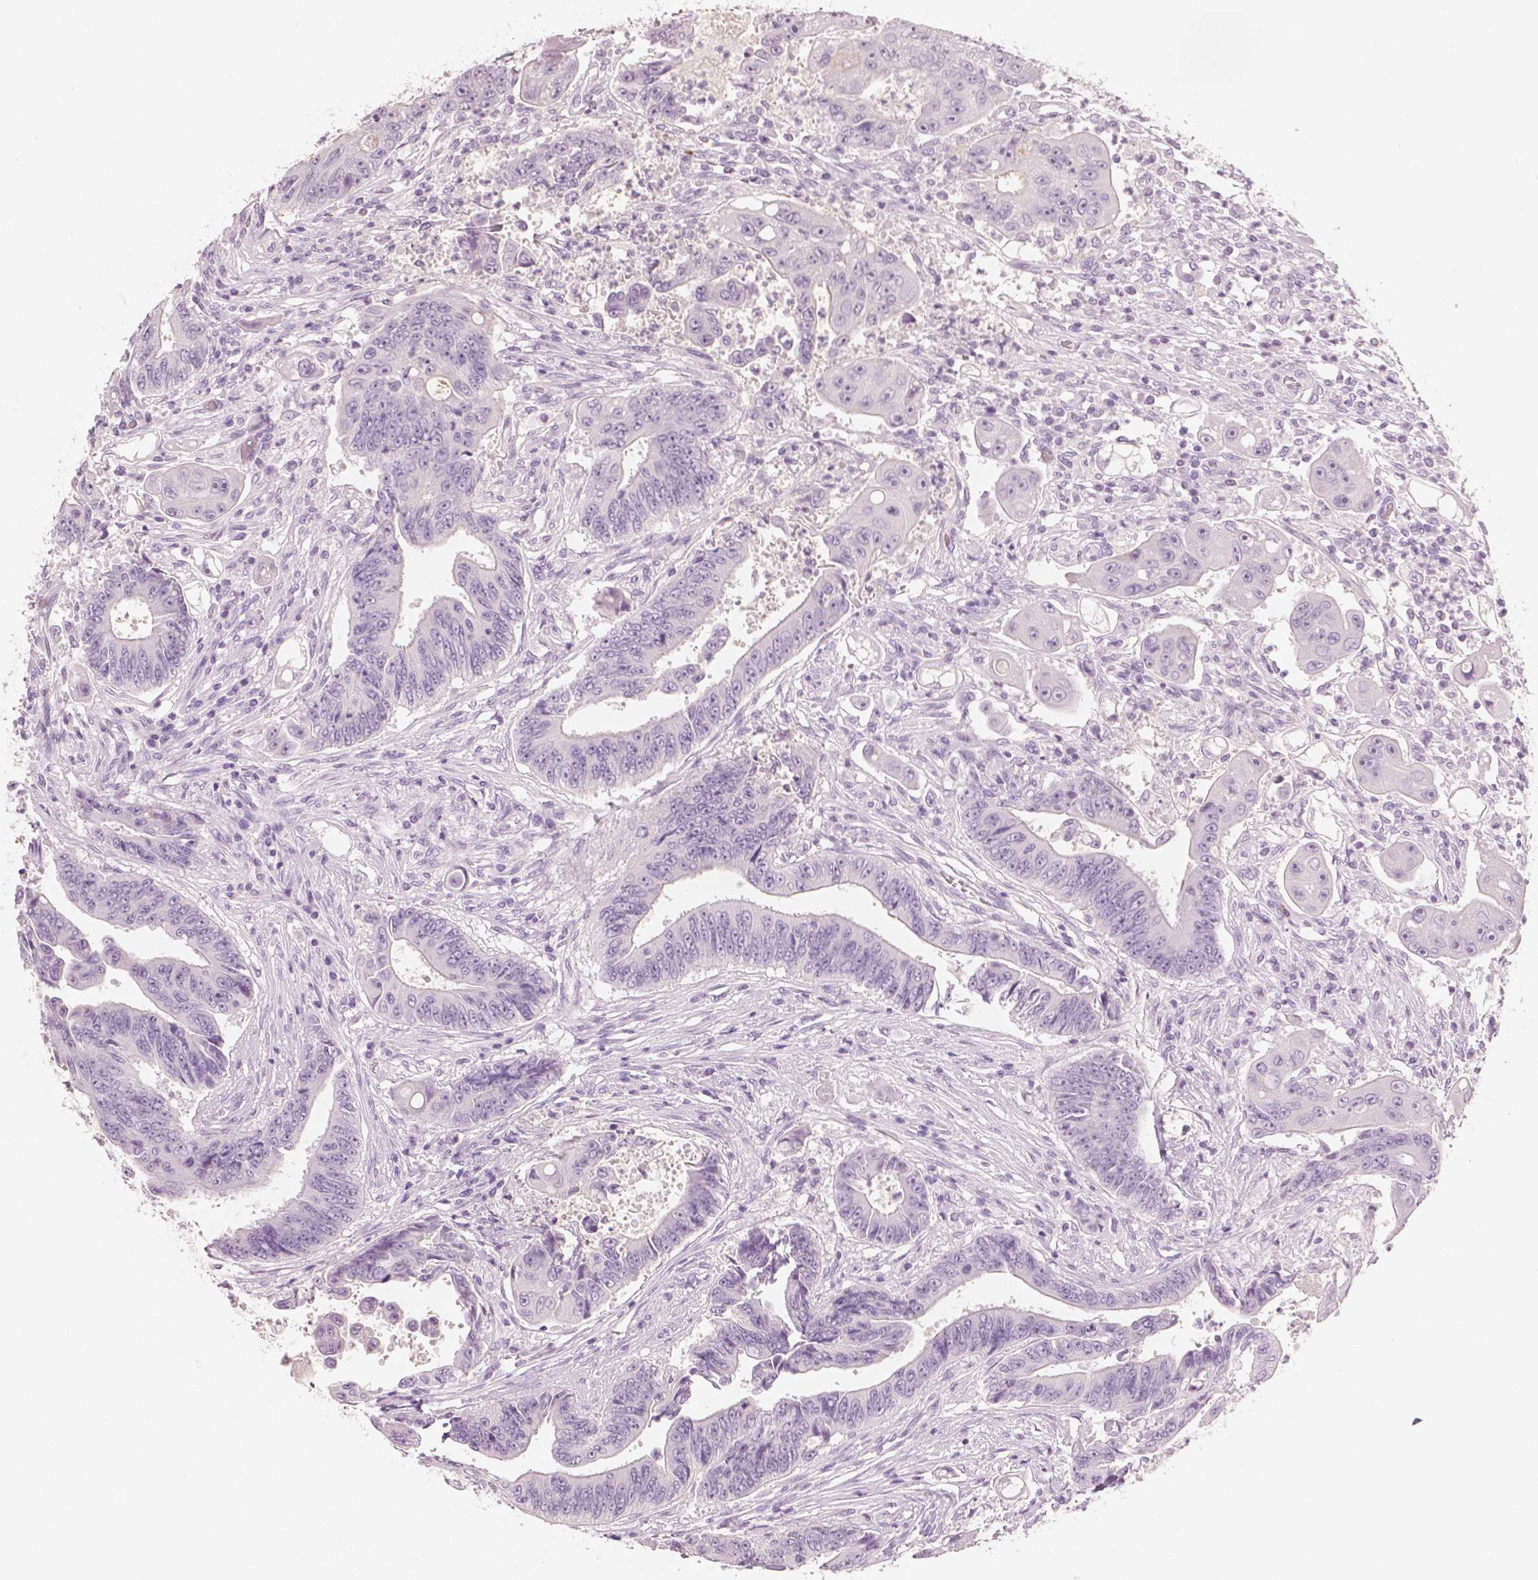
{"staining": {"intensity": "negative", "quantity": "none", "location": "none"}, "tissue": "colorectal cancer", "cell_type": "Tumor cells", "image_type": "cancer", "snomed": [{"axis": "morphology", "description": "Adenocarcinoma, NOS"}, {"axis": "topography", "description": "Rectum"}], "caption": "Immunohistochemistry (IHC) micrograph of neoplastic tissue: colorectal cancer (adenocarcinoma) stained with DAB demonstrates no significant protein positivity in tumor cells. The staining is performed using DAB brown chromogen with nuclei counter-stained in using hematoxylin.", "gene": "PLIN4", "patient": {"sex": "male", "age": 54}}